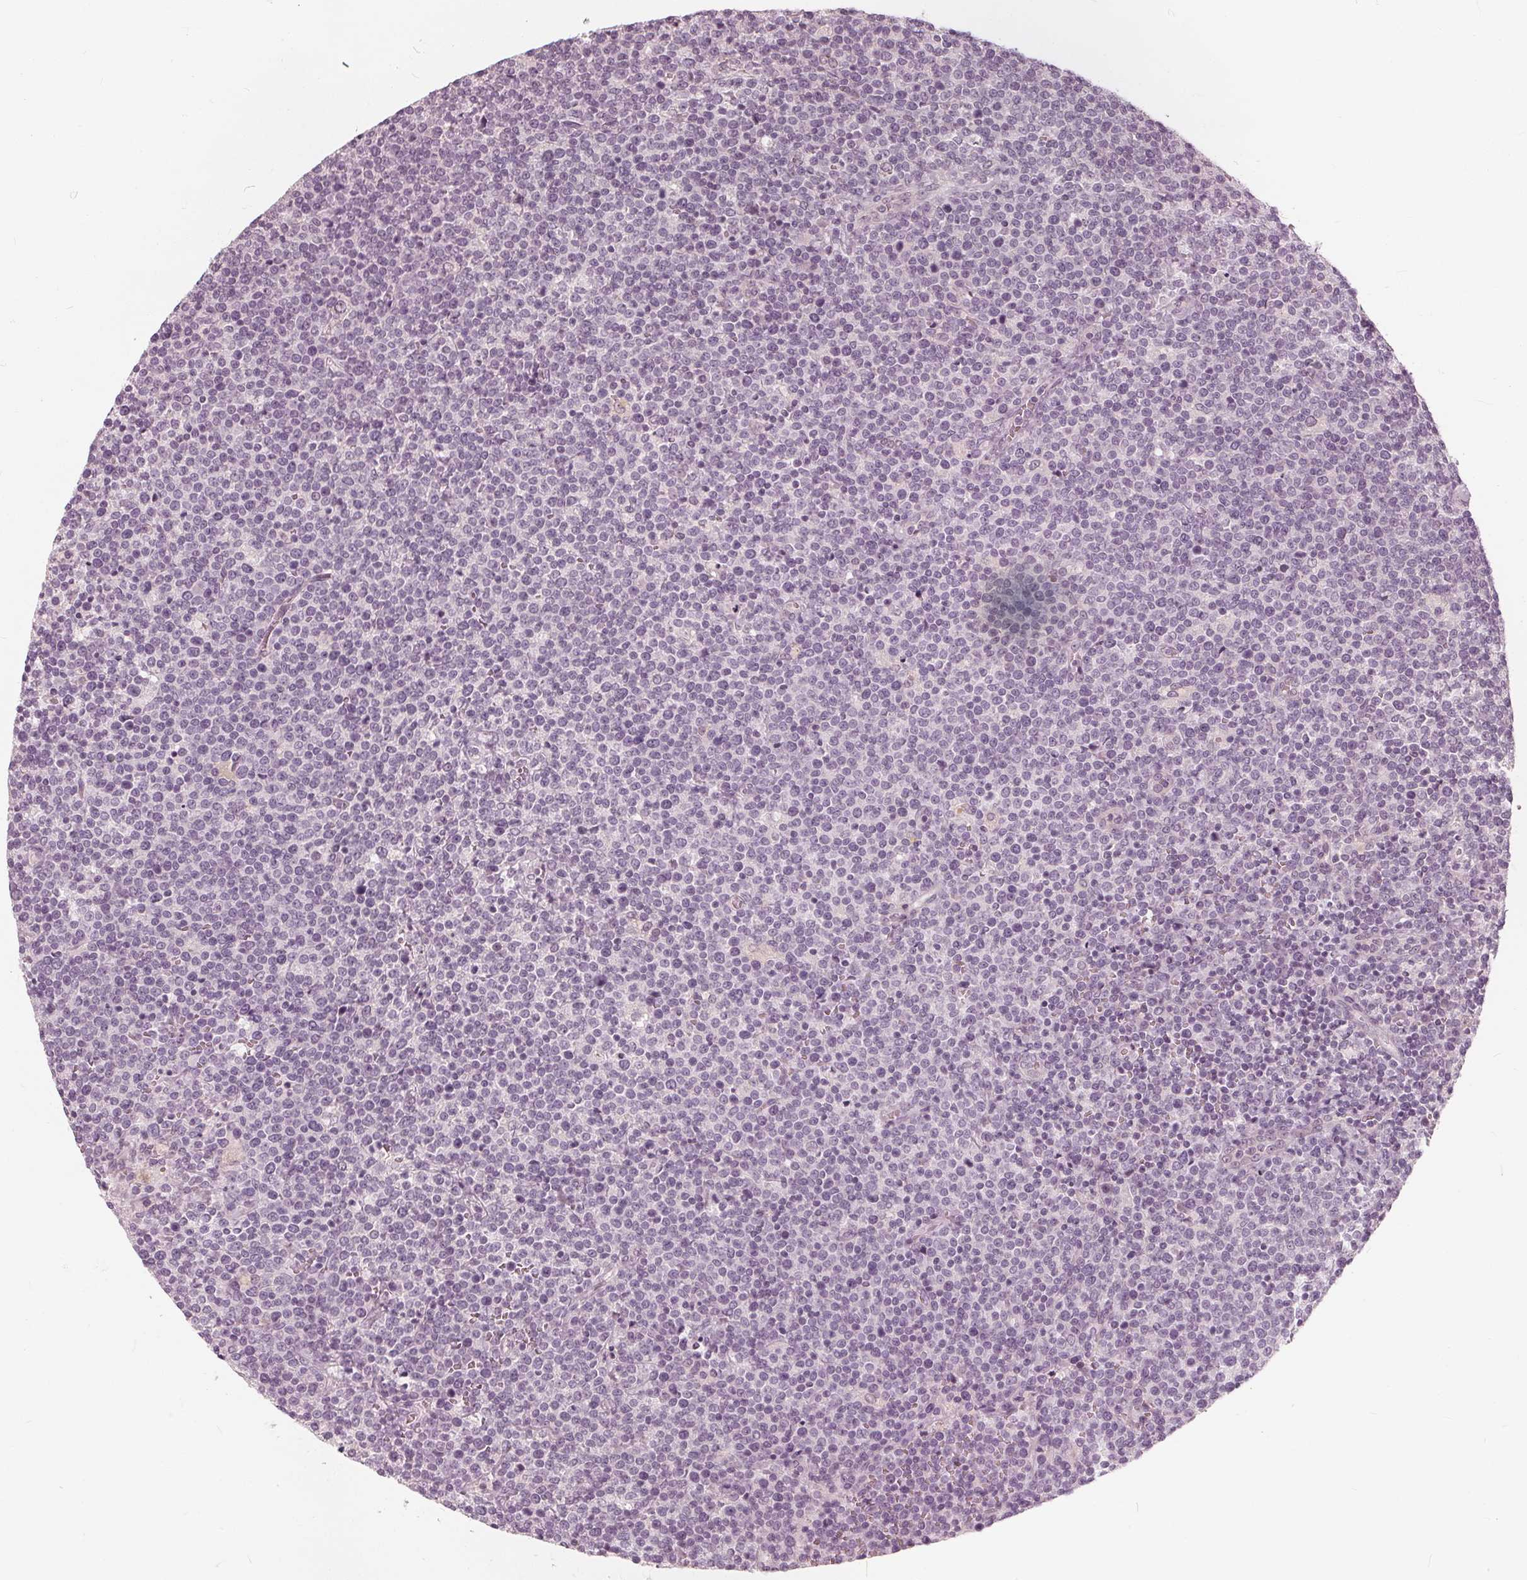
{"staining": {"intensity": "negative", "quantity": "none", "location": "none"}, "tissue": "lymphoma", "cell_type": "Tumor cells", "image_type": "cancer", "snomed": [{"axis": "morphology", "description": "Malignant lymphoma, non-Hodgkin's type, High grade"}, {"axis": "topography", "description": "Lymph node"}], "caption": "Tumor cells are negative for protein expression in human lymphoma.", "gene": "SAT2", "patient": {"sex": "male", "age": 61}}